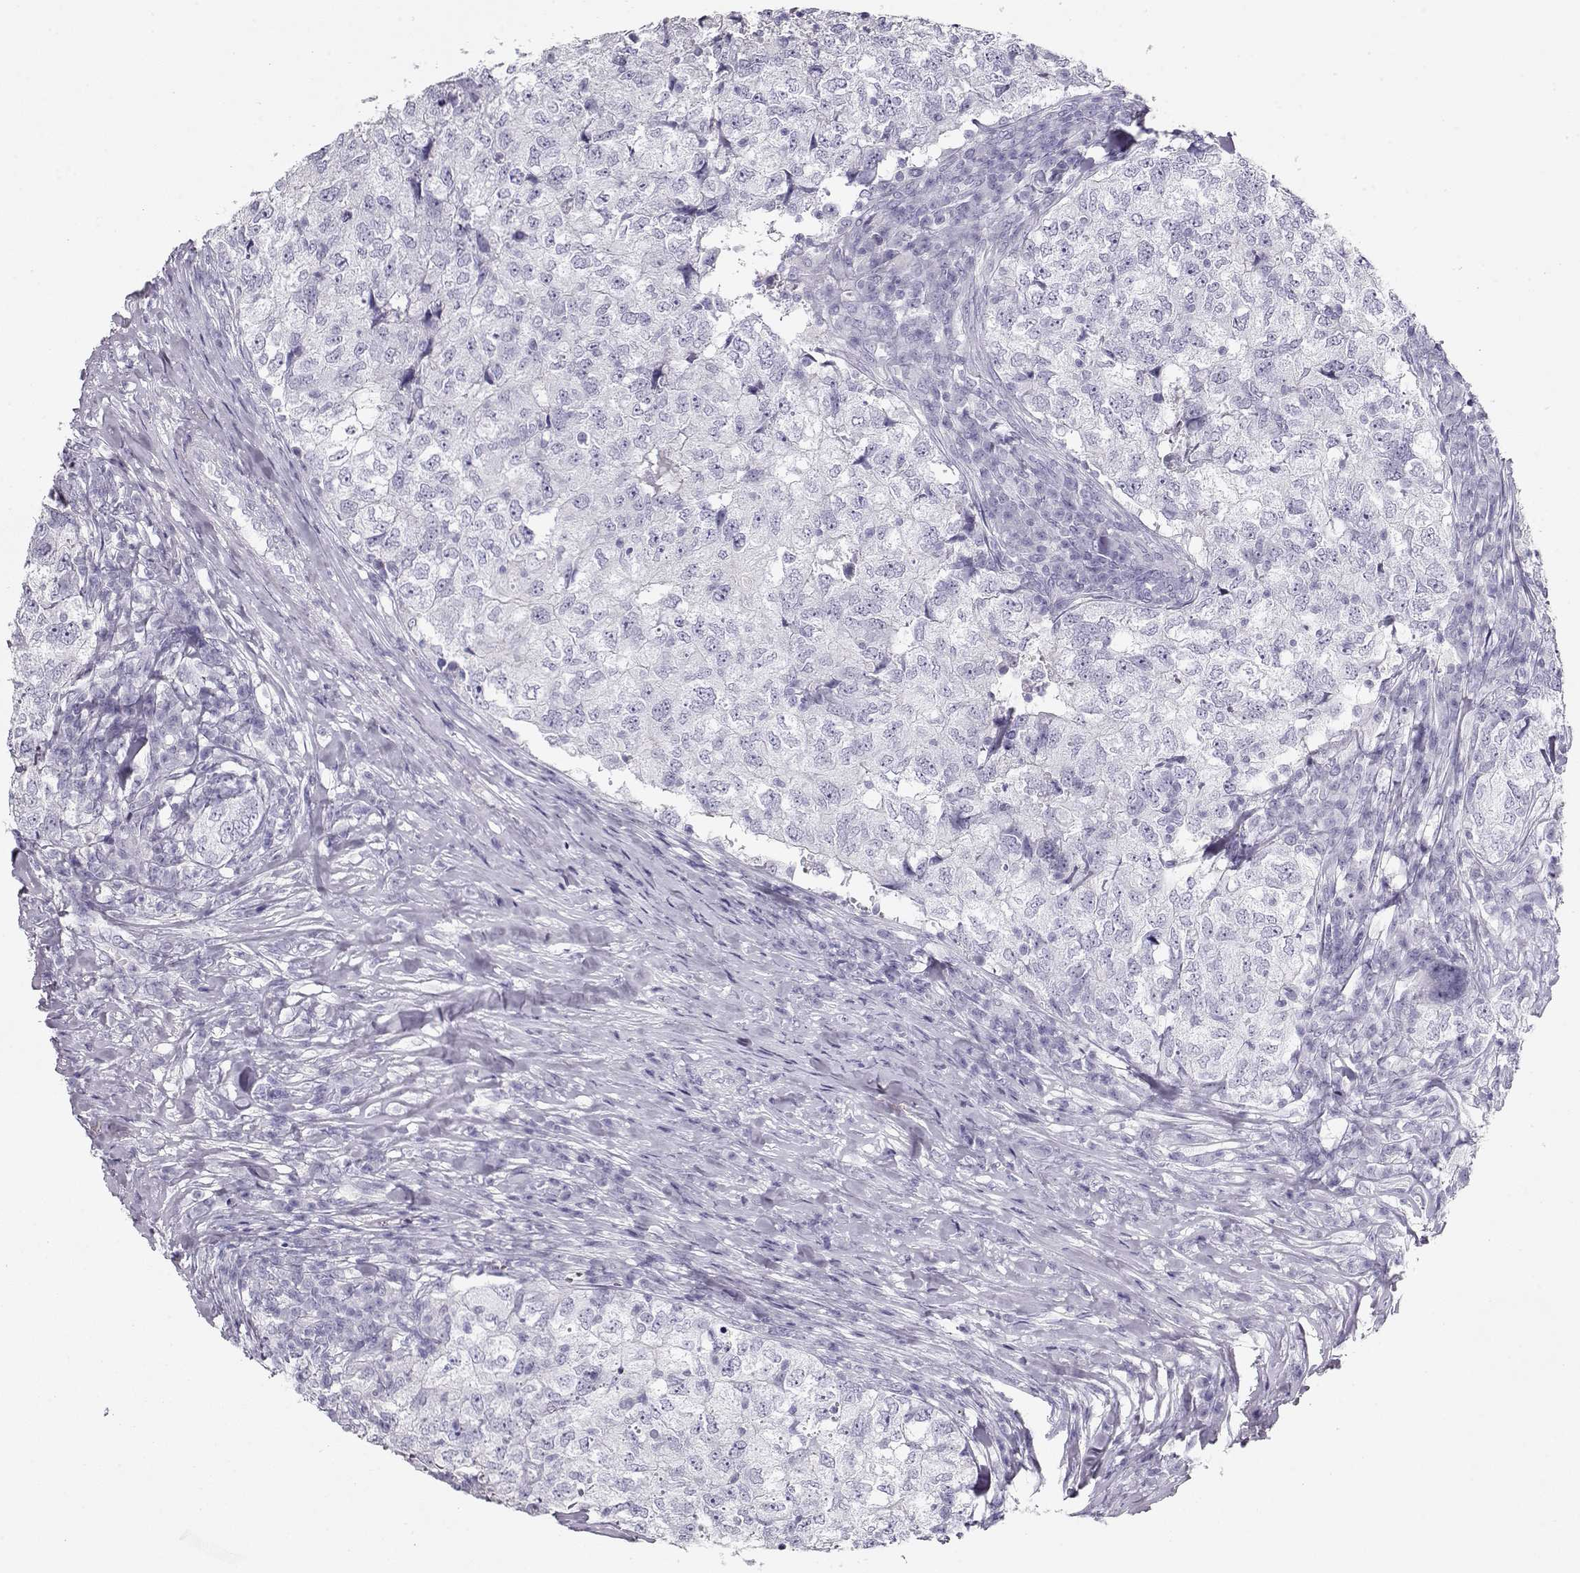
{"staining": {"intensity": "negative", "quantity": "none", "location": "none"}, "tissue": "breast cancer", "cell_type": "Tumor cells", "image_type": "cancer", "snomed": [{"axis": "morphology", "description": "Duct carcinoma"}, {"axis": "topography", "description": "Breast"}], "caption": "The immunohistochemistry image has no significant positivity in tumor cells of breast cancer (intraductal carcinoma) tissue.", "gene": "ACTN2", "patient": {"sex": "female", "age": 30}}